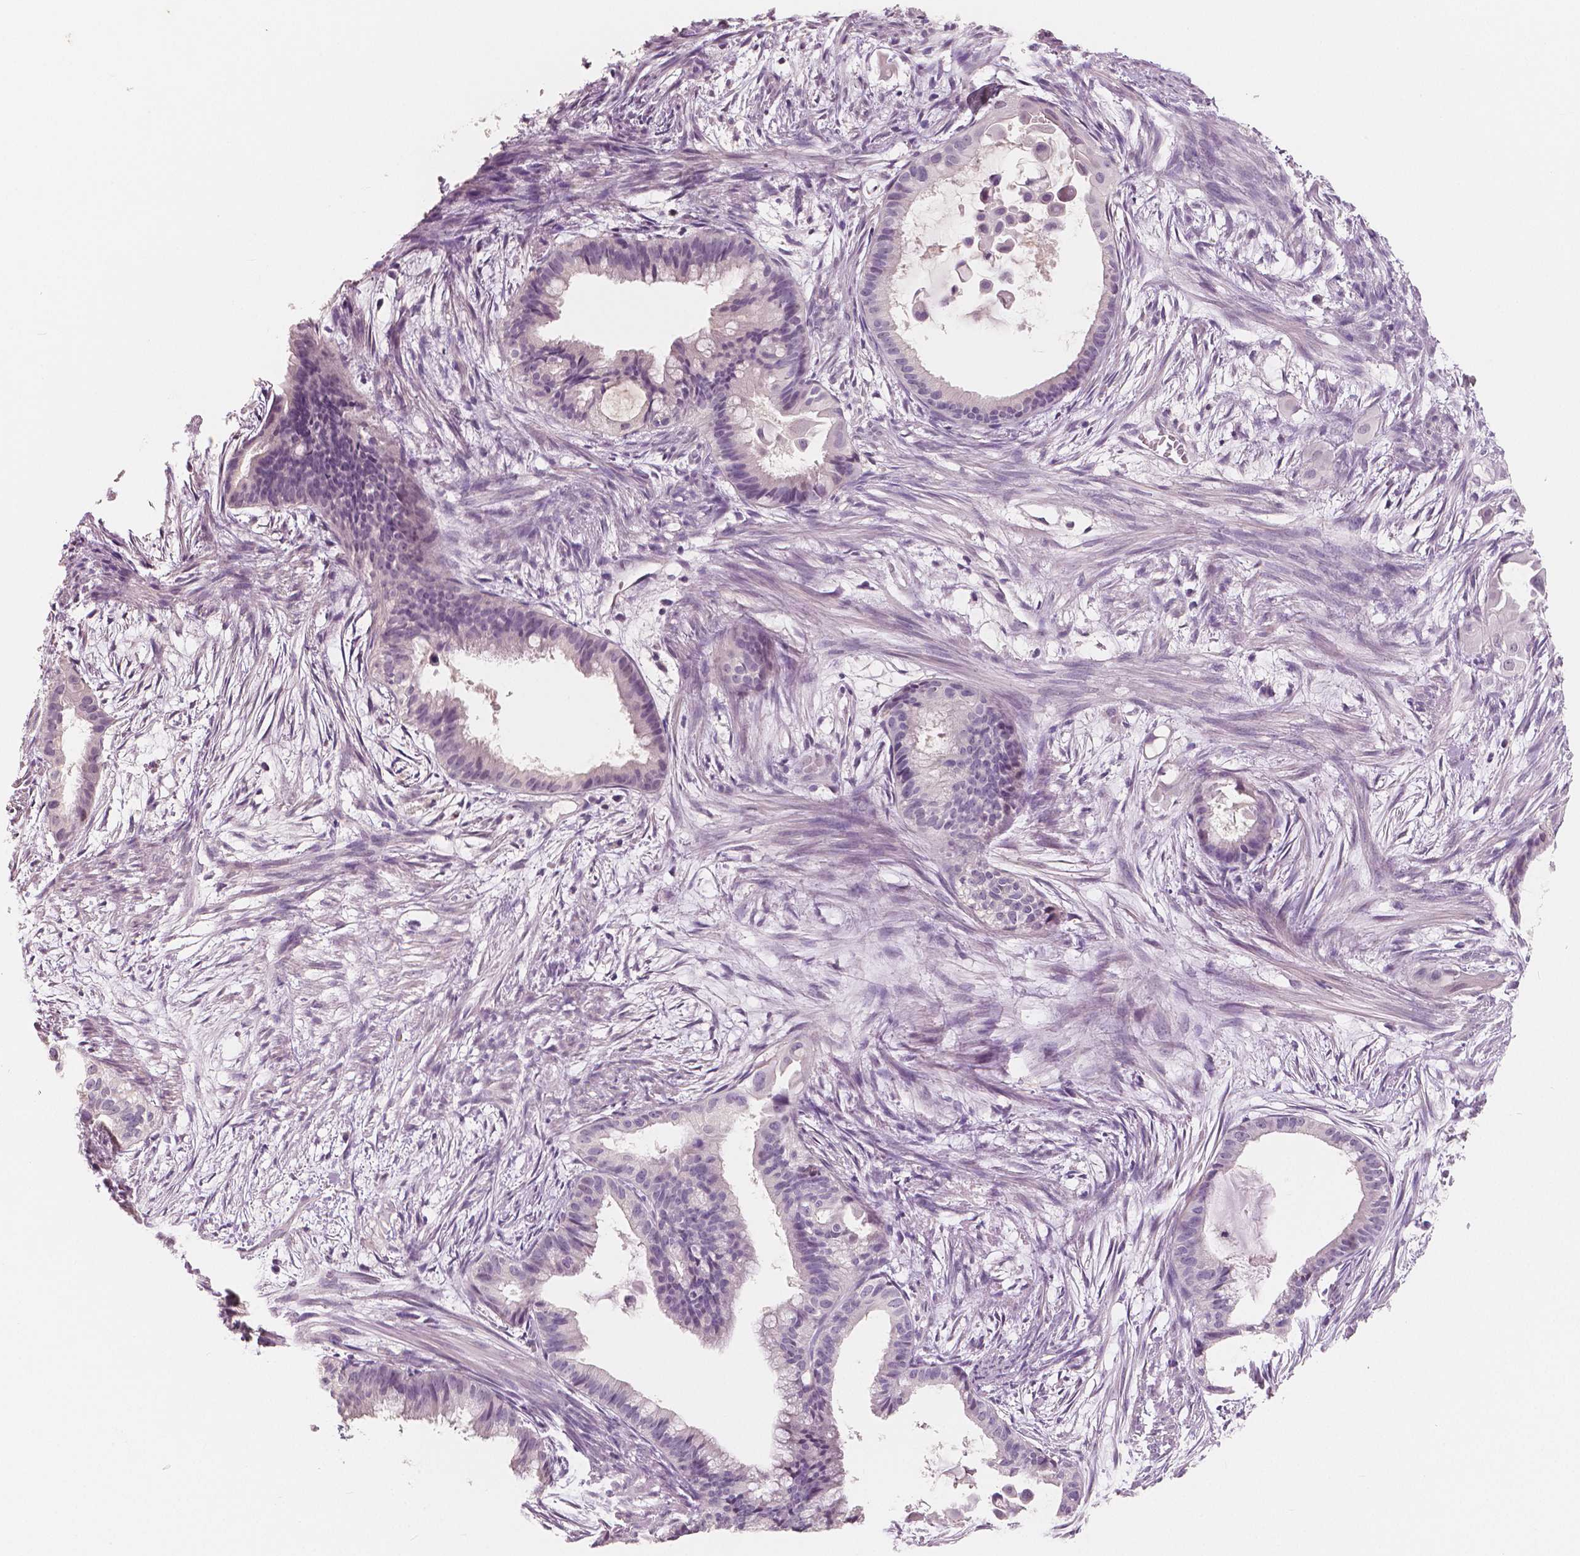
{"staining": {"intensity": "negative", "quantity": "none", "location": "none"}, "tissue": "endometrial cancer", "cell_type": "Tumor cells", "image_type": "cancer", "snomed": [{"axis": "morphology", "description": "Adenocarcinoma, NOS"}, {"axis": "topography", "description": "Endometrium"}], "caption": "Endometrial cancer (adenocarcinoma) stained for a protein using IHC shows no positivity tumor cells.", "gene": "NECAB1", "patient": {"sex": "female", "age": 86}}